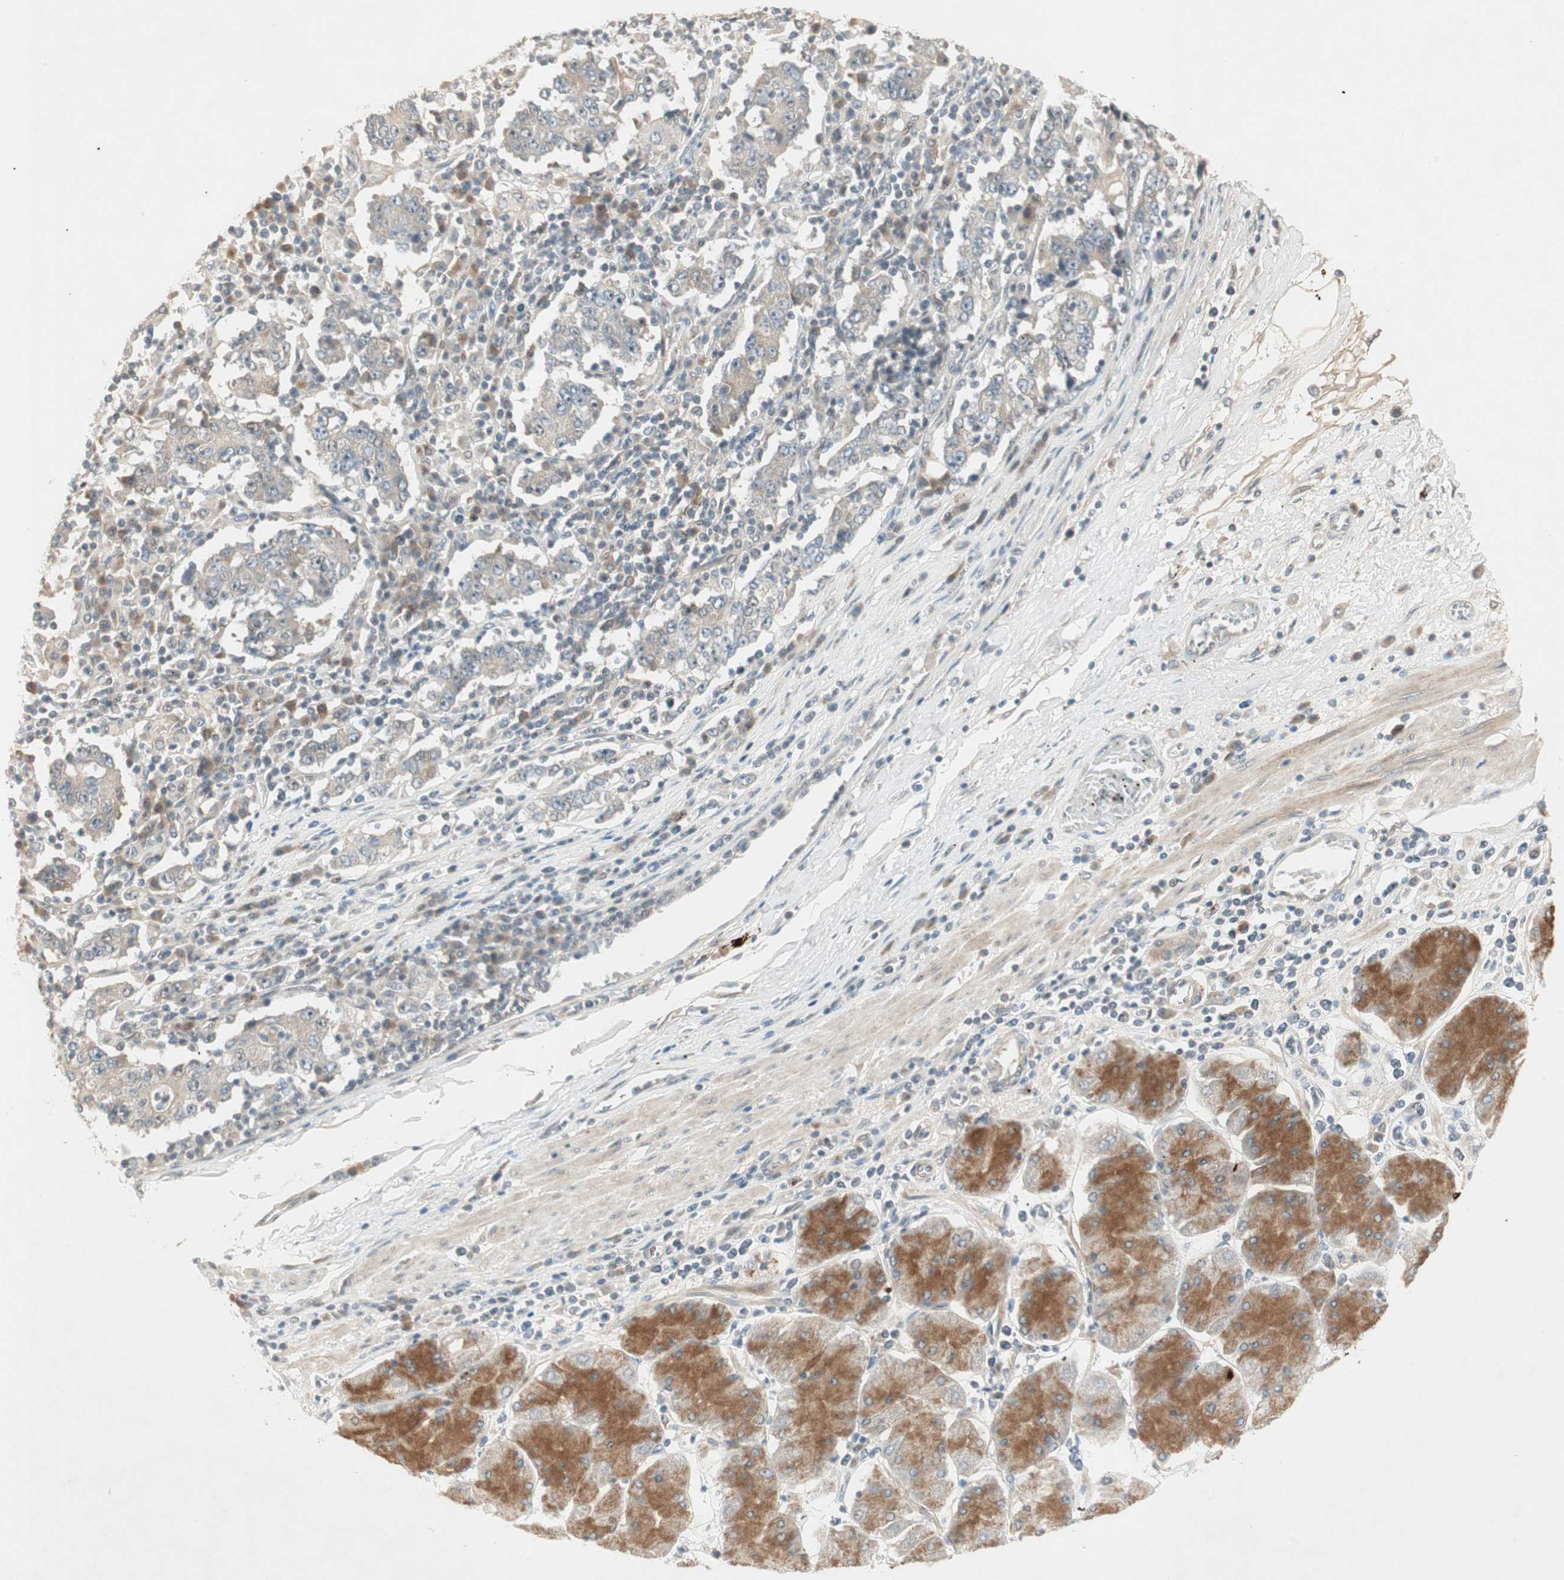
{"staining": {"intensity": "weak", "quantity": "25%-75%", "location": "cytoplasmic/membranous"}, "tissue": "stomach cancer", "cell_type": "Tumor cells", "image_type": "cancer", "snomed": [{"axis": "morphology", "description": "Normal tissue, NOS"}, {"axis": "morphology", "description": "Adenocarcinoma, NOS"}, {"axis": "topography", "description": "Stomach, upper"}, {"axis": "topography", "description": "Stomach"}], "caption": "Adenocarcinoma (stomach) stained with a protein marker shows weak staining in tumor cells.", "gene": "ACSL5", "patient": {"sex": "male", "age": 59}}